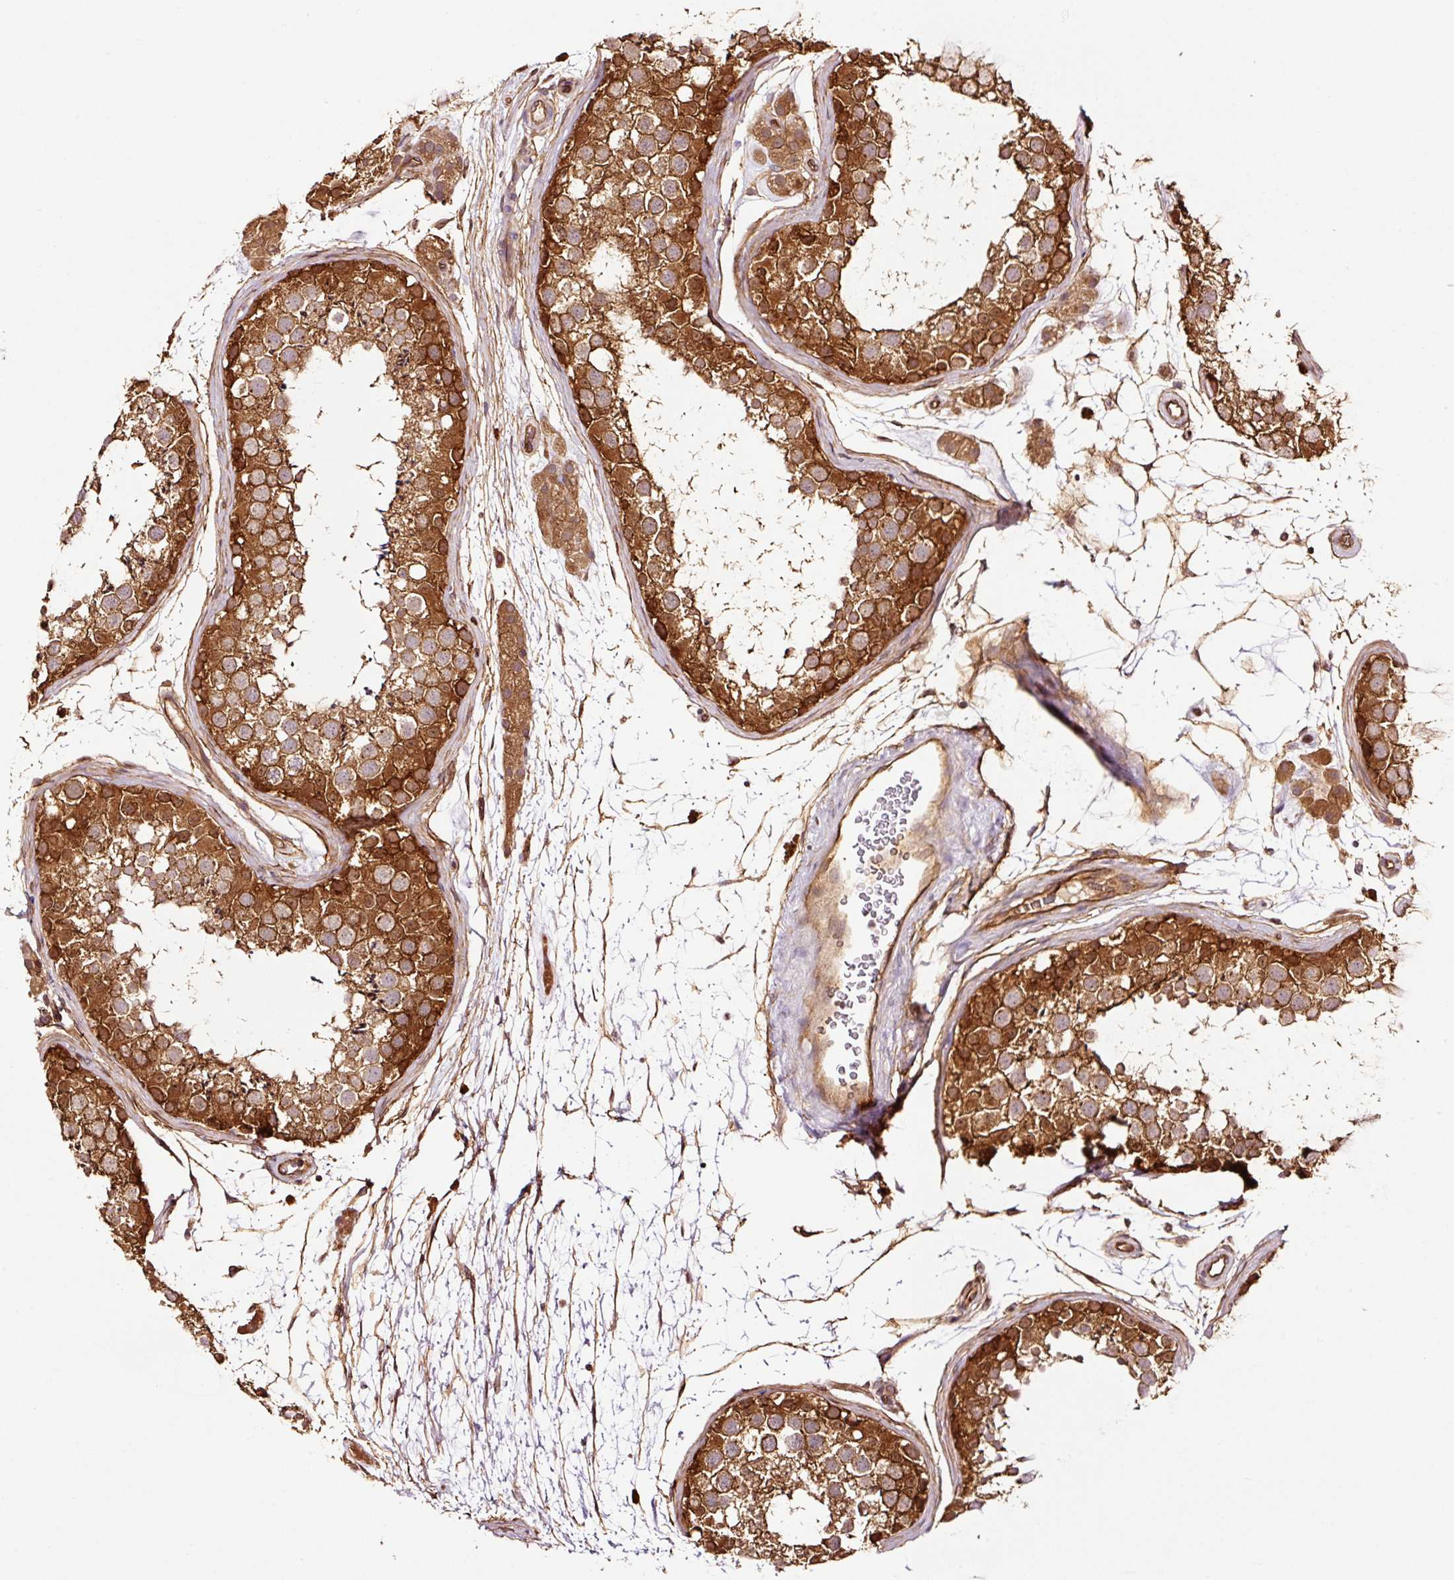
{"staining": {"intensity": "strong", "quantity": ">75%", "location": "cytoplasmic/membranous,nuclear"}, "tissue": "testis", "cell_type": "Cells in seminiferous ducts", "image_type": "normal", "snomed": [{"axis": "morphology", "description": "Normal tissue, NOS"}, {"axis": "topography", "description": "Testis"}], "caption": "Immunohistochemical staining of unremarkable testis displays >75% levels of strong cytoplasmic/membranous,nuclear protein expression in approximately >75% of cells in seminiferous ducts. (Stains: DAB in brown, nuclei in blue, Microscopy: brightfield microscopy at high magnification).", "gene": "METAP1", "patient": {"sex": "male", "age": 41}}